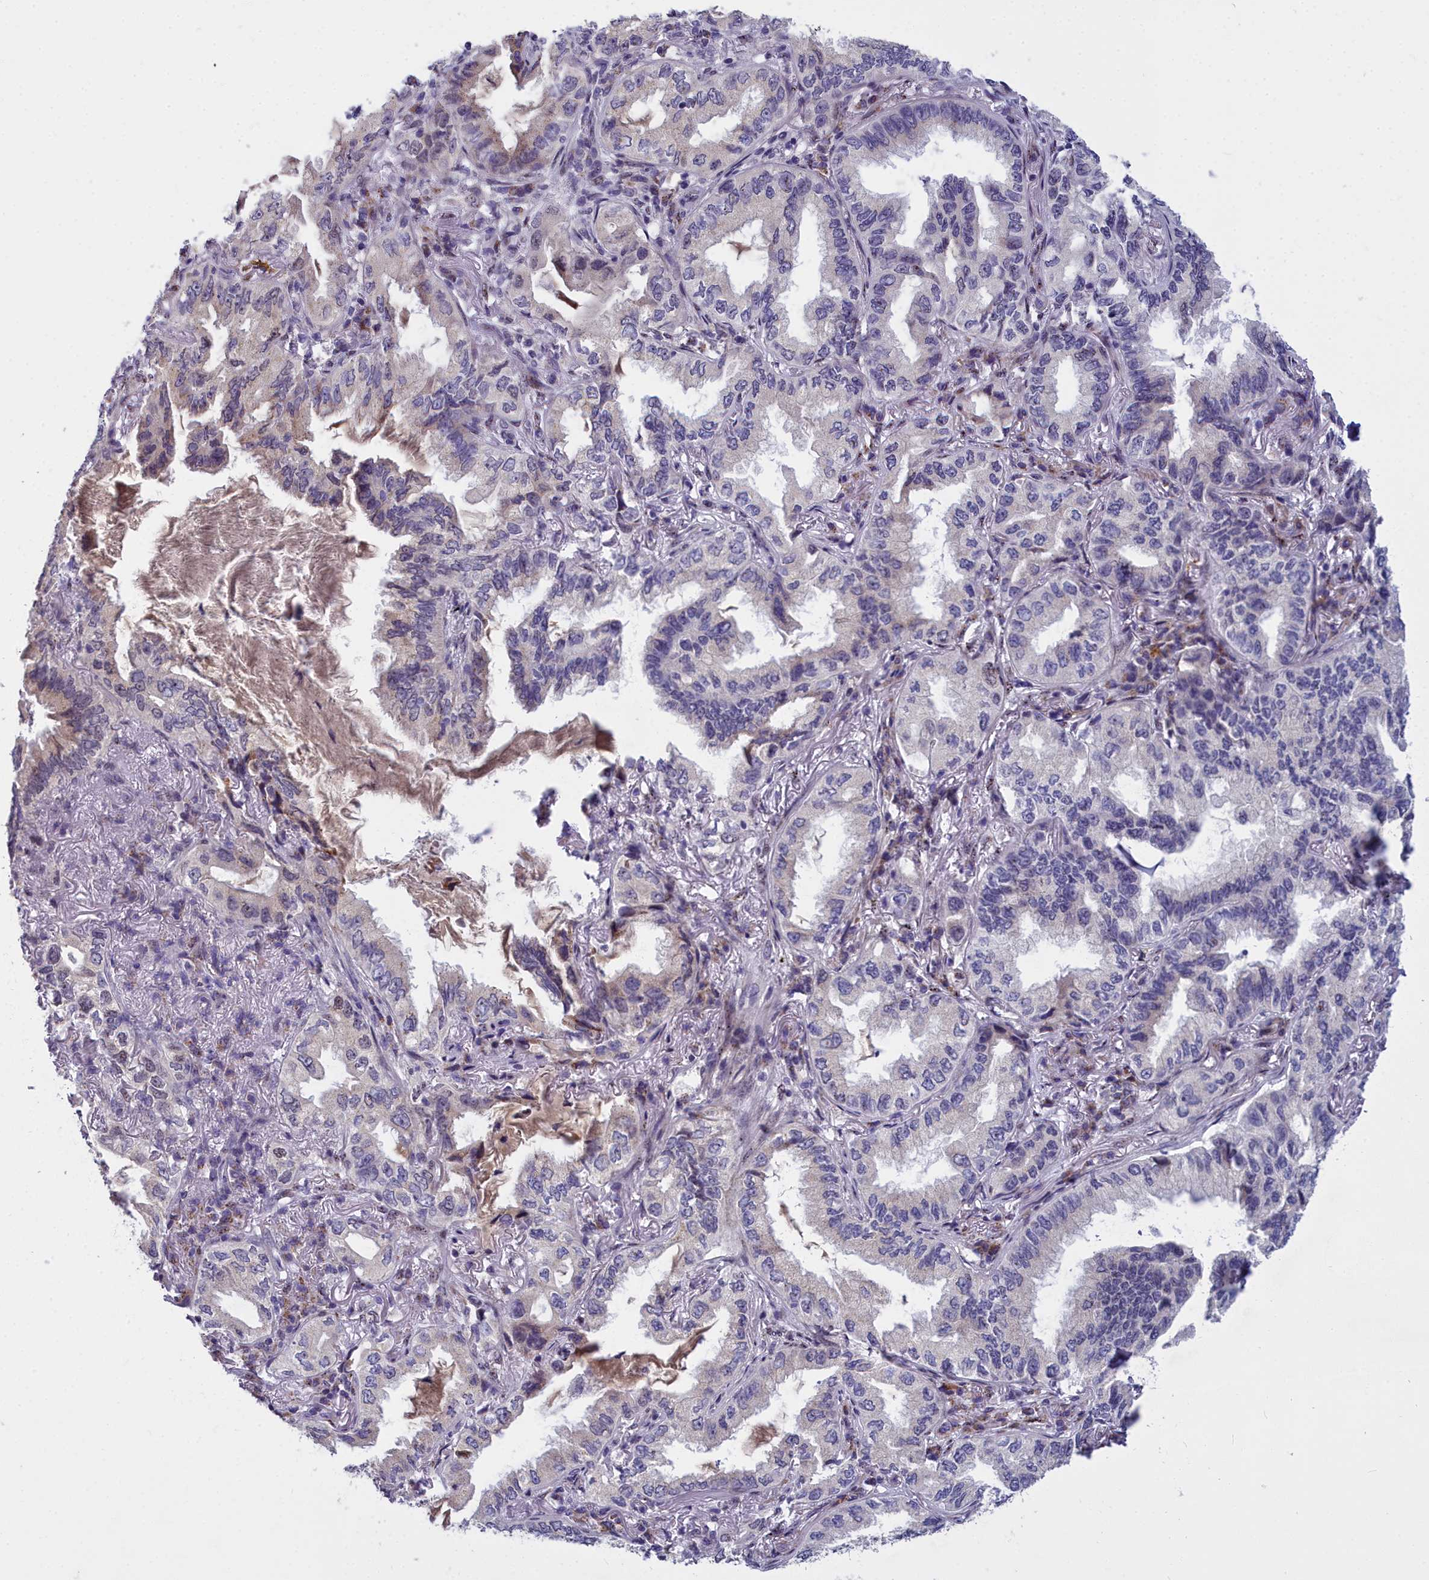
{"staining": {"intensity": "weak", "quantity": "<25%", "location": "cytoplasmic/membranous"}, "tissue": "lung cancer", "cell_type": "Tumor cells", "image_type": "cancer", "snomed": [{"axis": "morphology", "description": "Adenocarcinoma, NOS"}, {"axis": "topography", "description": "Lung"}], "caption": "Immunohistochemistry histopathology image of human lung cancer (adenocarcinoma) stained for a protein (brown), which displays no expression in tumor cells.", "gene": "WDPCP", "patient": {"sex": "female", "age": 69}}